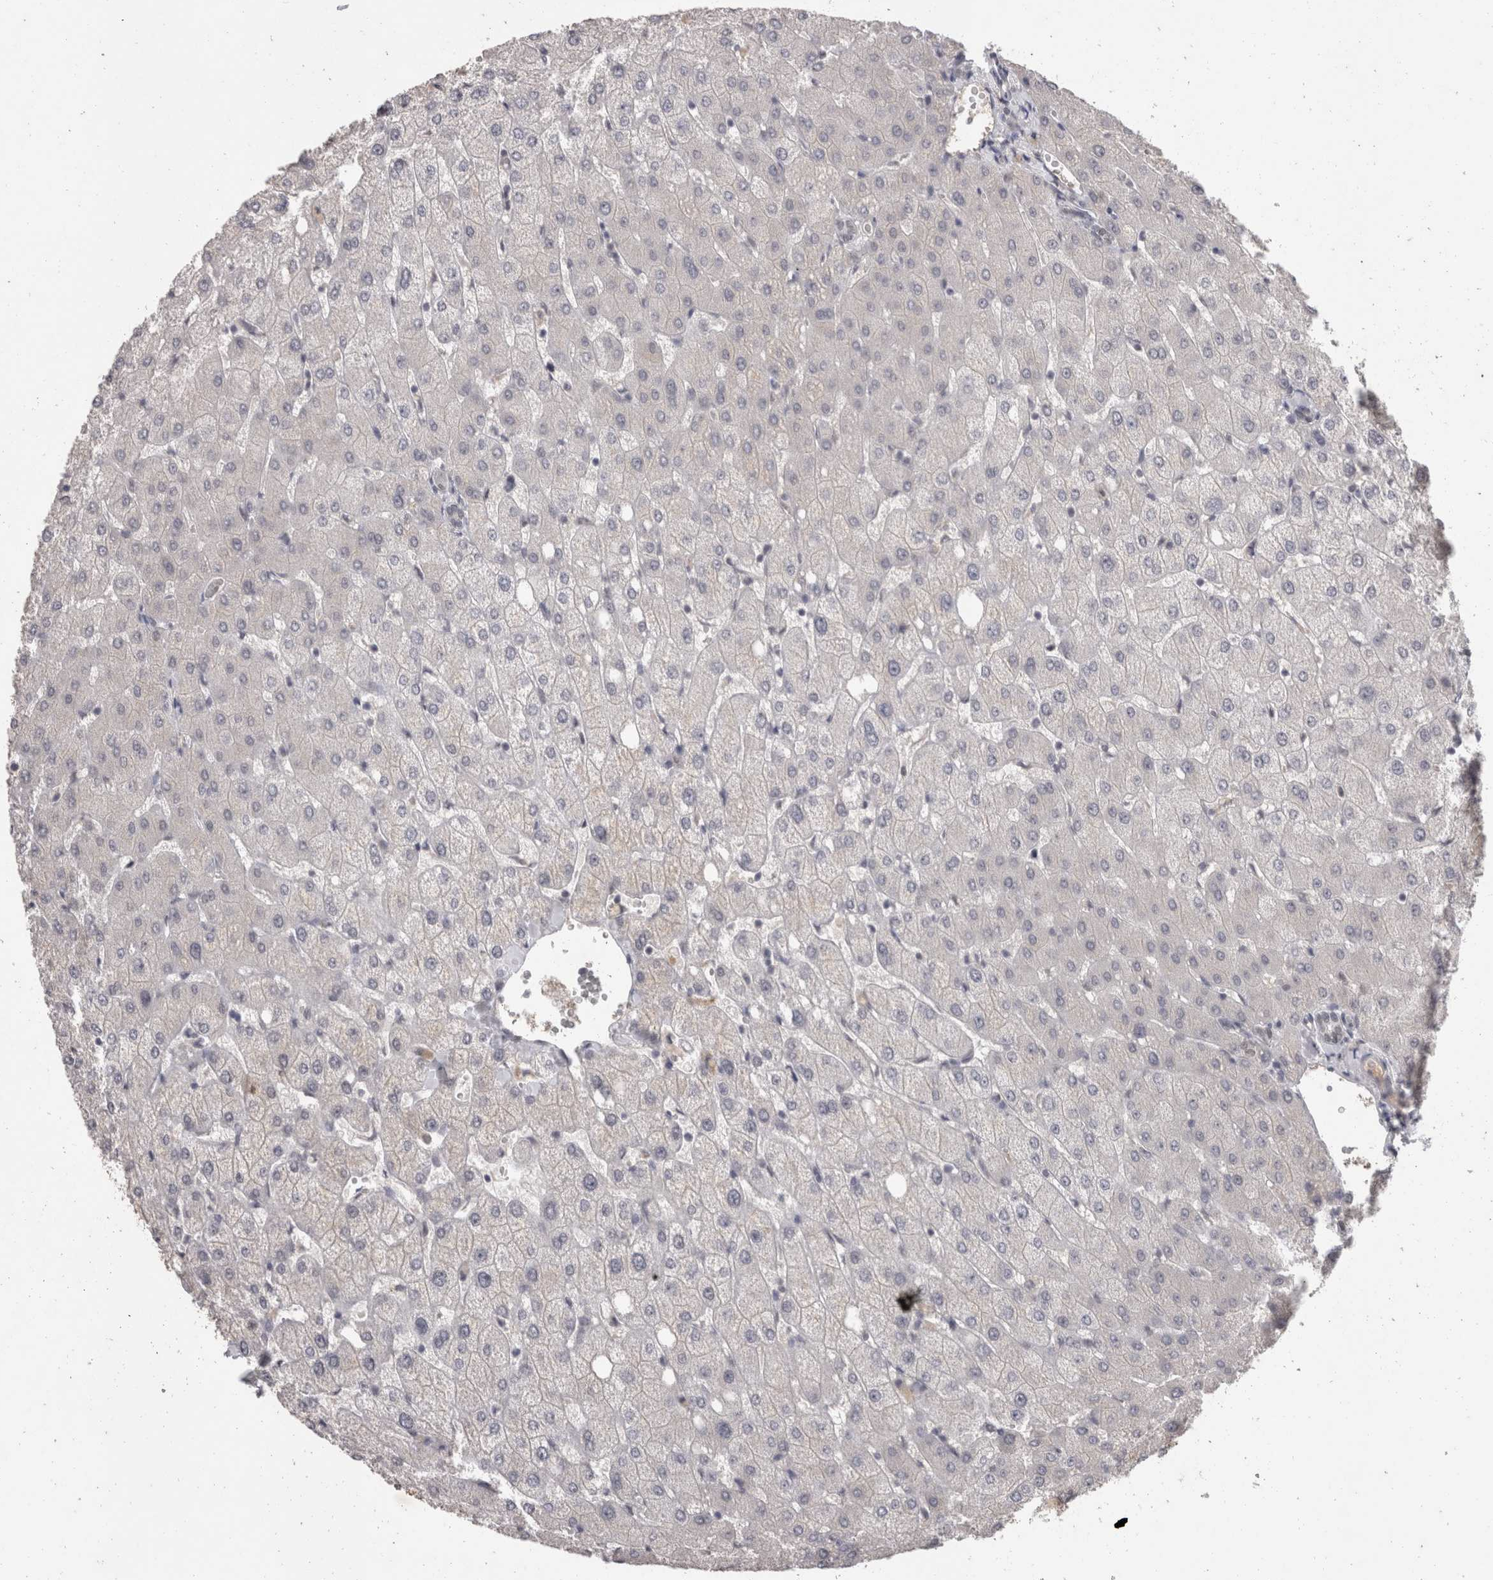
{"staining": {"intensity": "negative", "quantity": "none", "location": "none"}, "tissue": "liver", "cell_type": "Cholangiocytes", "image_type": "normal", "snomed": [{"axis": "morphology", "description": "Normal tissue, NOS"}, {"axis": "topography", "description": "Liver"}], "caption": "This image is of normal liver stained with IHC to label a protein in brown with the nuclei are counter-stained blue. There is no expression in cholangiocytes. The staining is performed using DAB (3,3'-diaminobenzidine) brown chromogen with nuclei counter-stained in using hematoxylin.", "gene": "DDX17", "patient": {"sex": "female", "age": 54}}